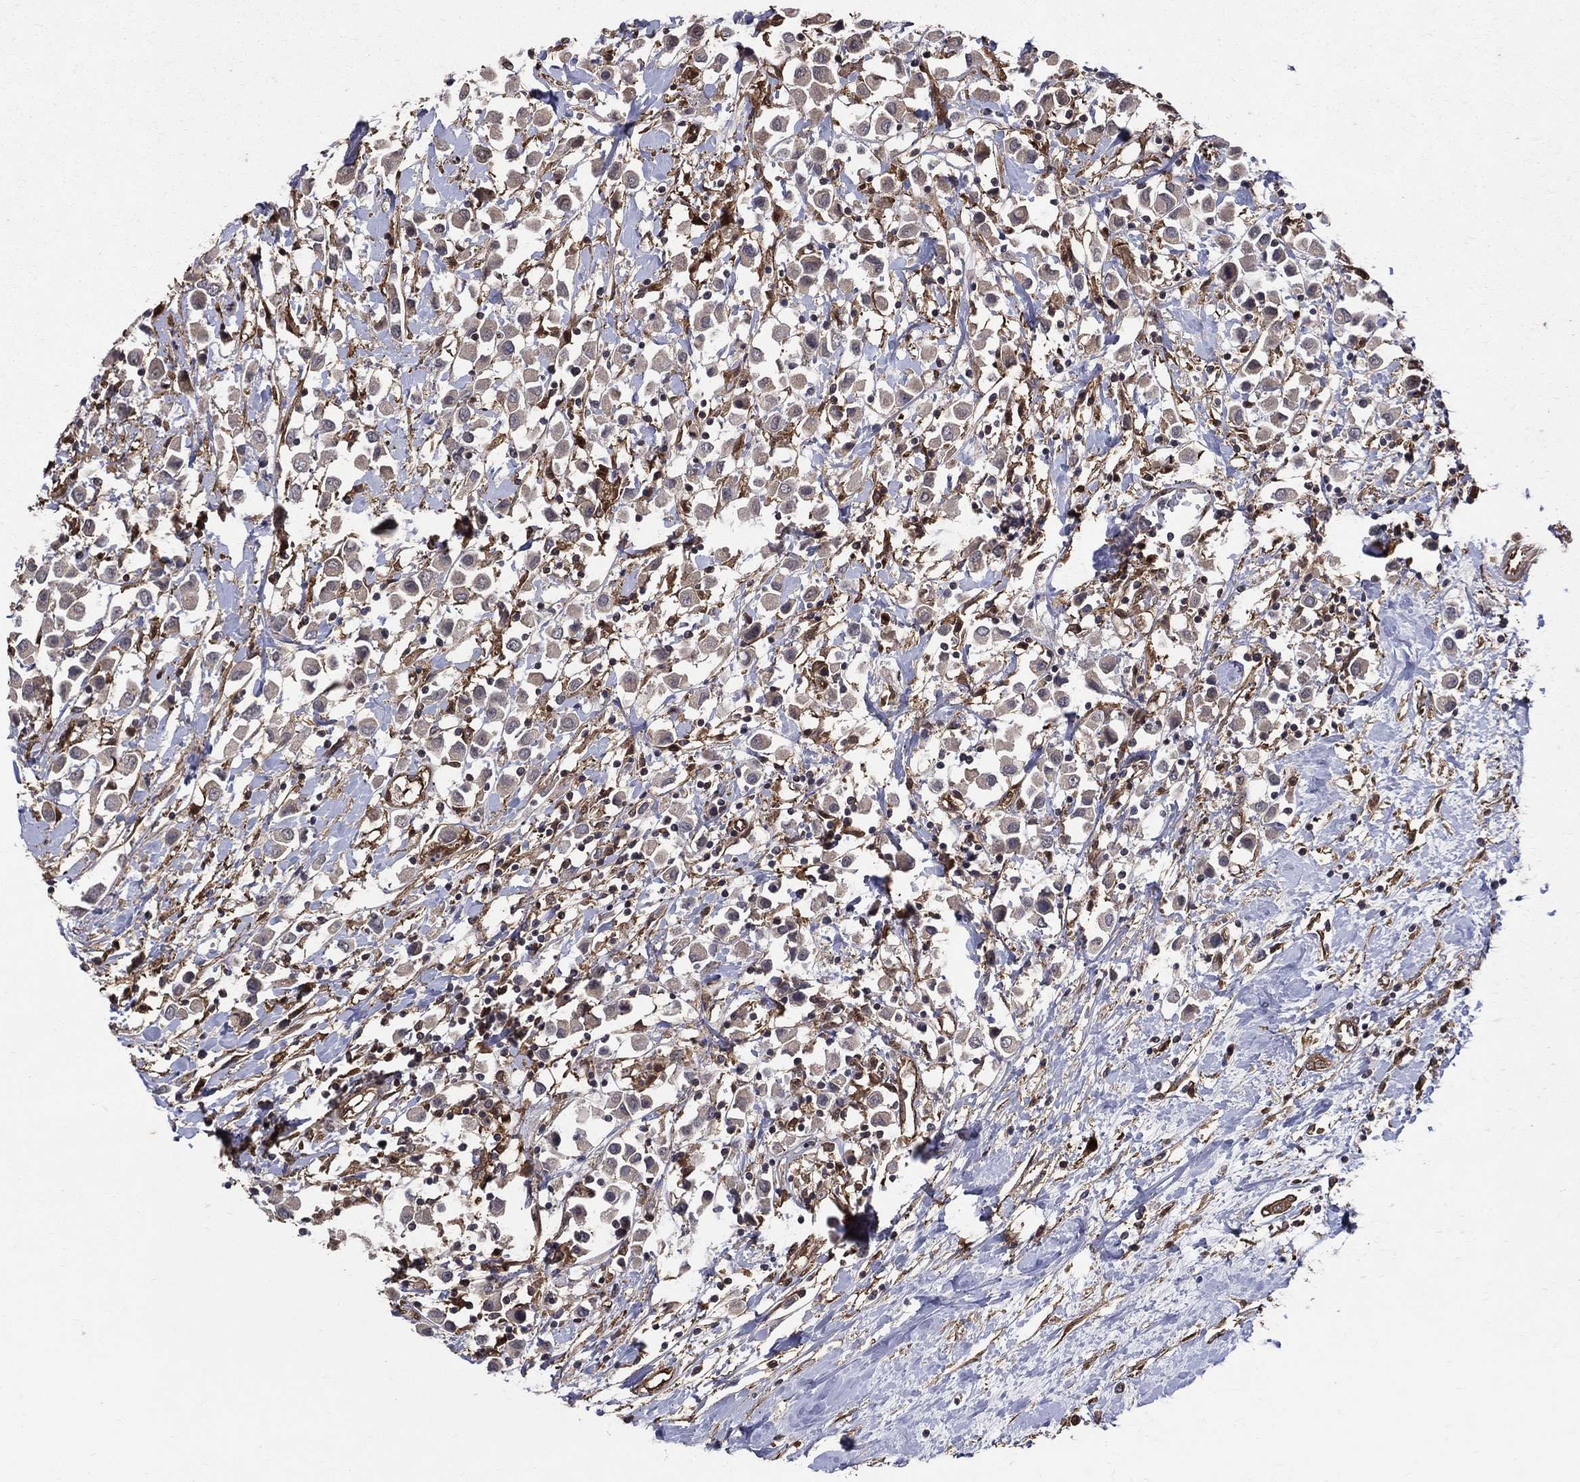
{"staining": {"intensity": "negative", "quantity": "none", "location": "none"}, "tissue": "breast cancer", "cell_type": "Tumor cells", "image_type": "cancer", "snomed": [{"axis": "morphology", "description": "Duct carcinoma"}, {"axis": "topography", "description": "Breast"}], "caption": "A photomicrograph of breast cancer stained for a protein exhibits no brown staining in tumor cells.", "gene": "DPYSL2", "patient": {"sex": "female", "age": 61}}